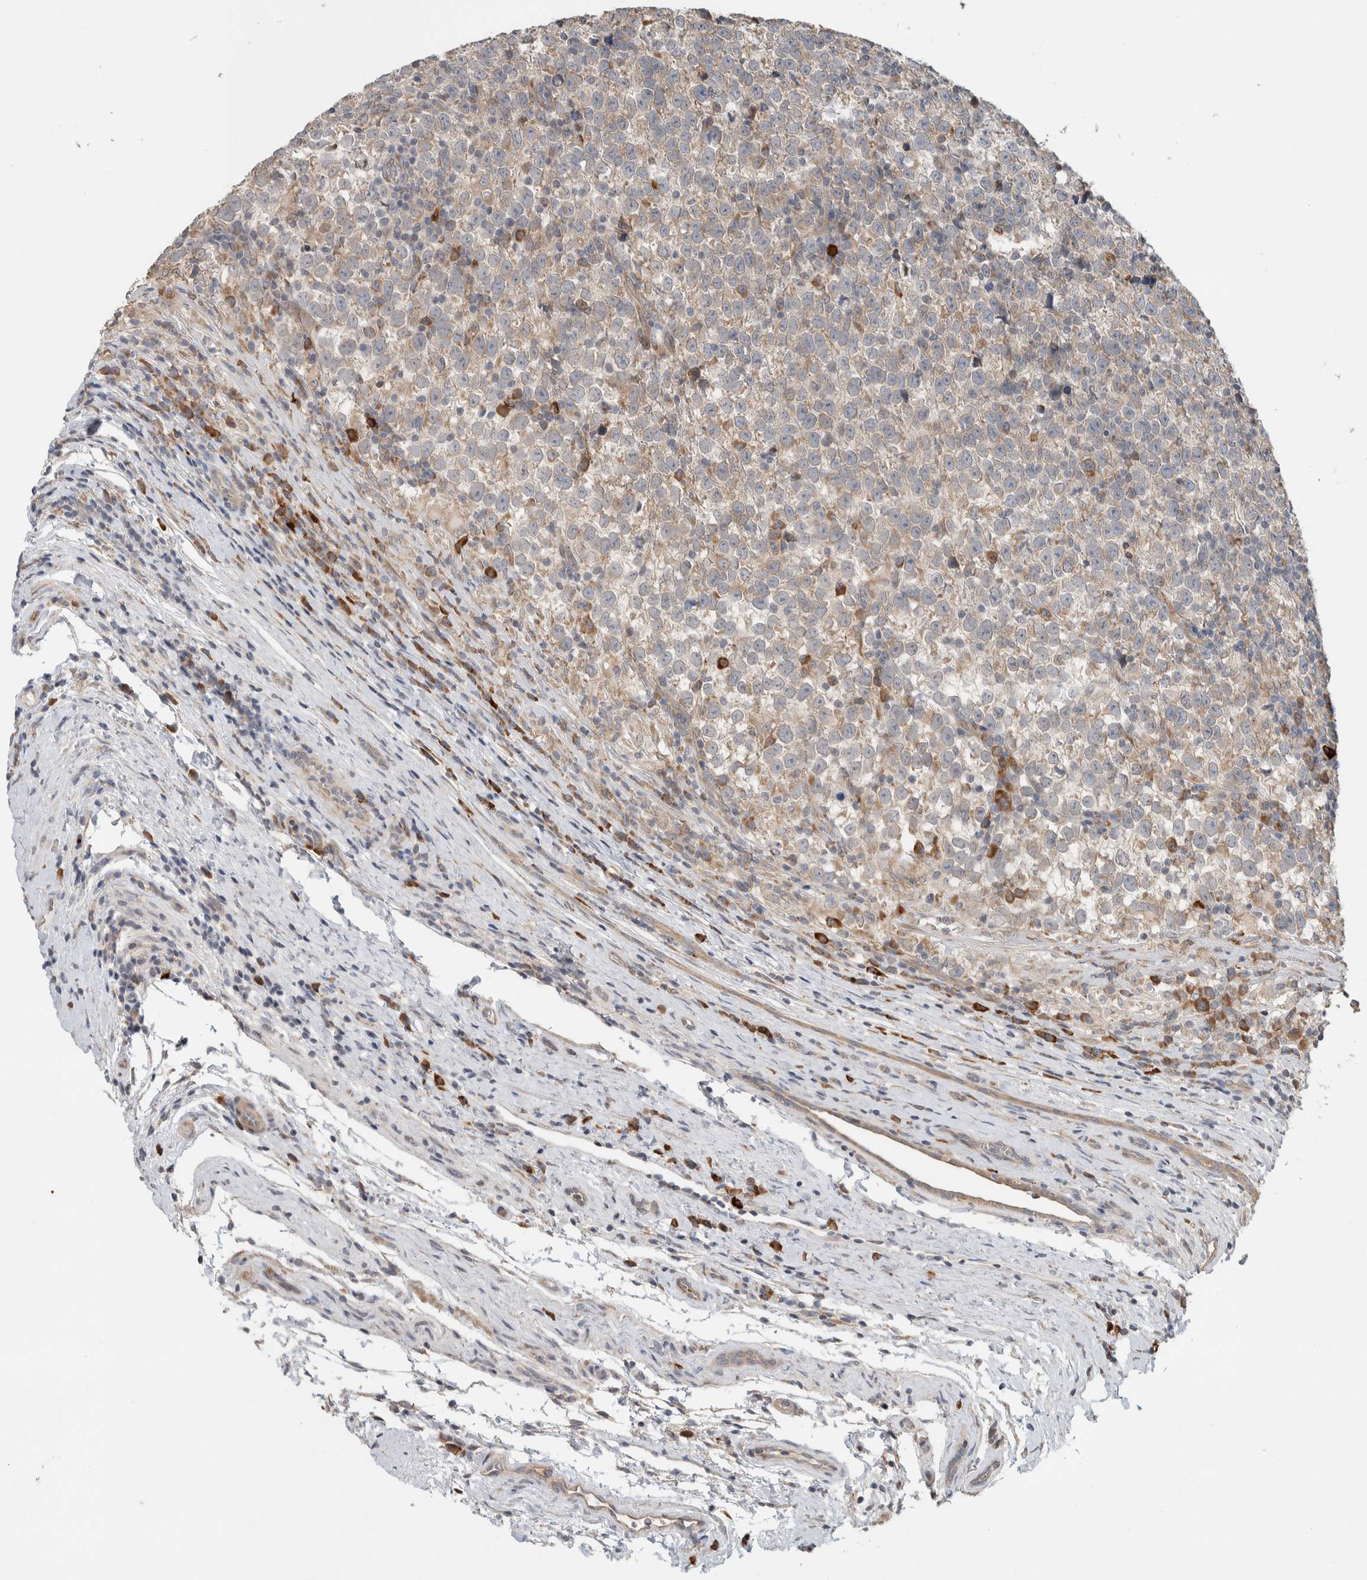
{"staining": {"intensity": "weak", "quantity": "25%-75%", "location": "cytoplasmic/membranous"}, "tissue": "testis cancer", "cell_type": "Tumor cells", "image_type": "cancer", "snomed": [{"axis": "morphology", "description": "Normal tissue, NOS"}, {"axis": "morphology", "description": "Seminoma, NOS"}, {"axis": "topography", "description": "Testis"}], "caption": "The image displays staining of testis seminoma, revealing weak cytoplasmic/membranous protein positivity (brown color) within tumor cells. The protein of interest is stained brown, and the nuclei are stained in blue (DAB (3,3'-diaminobenzidine) IHC with brightfield microscopy, high magnification).", "gene": "ADCY8", "patient": {"sex": "male", "age": 43}}